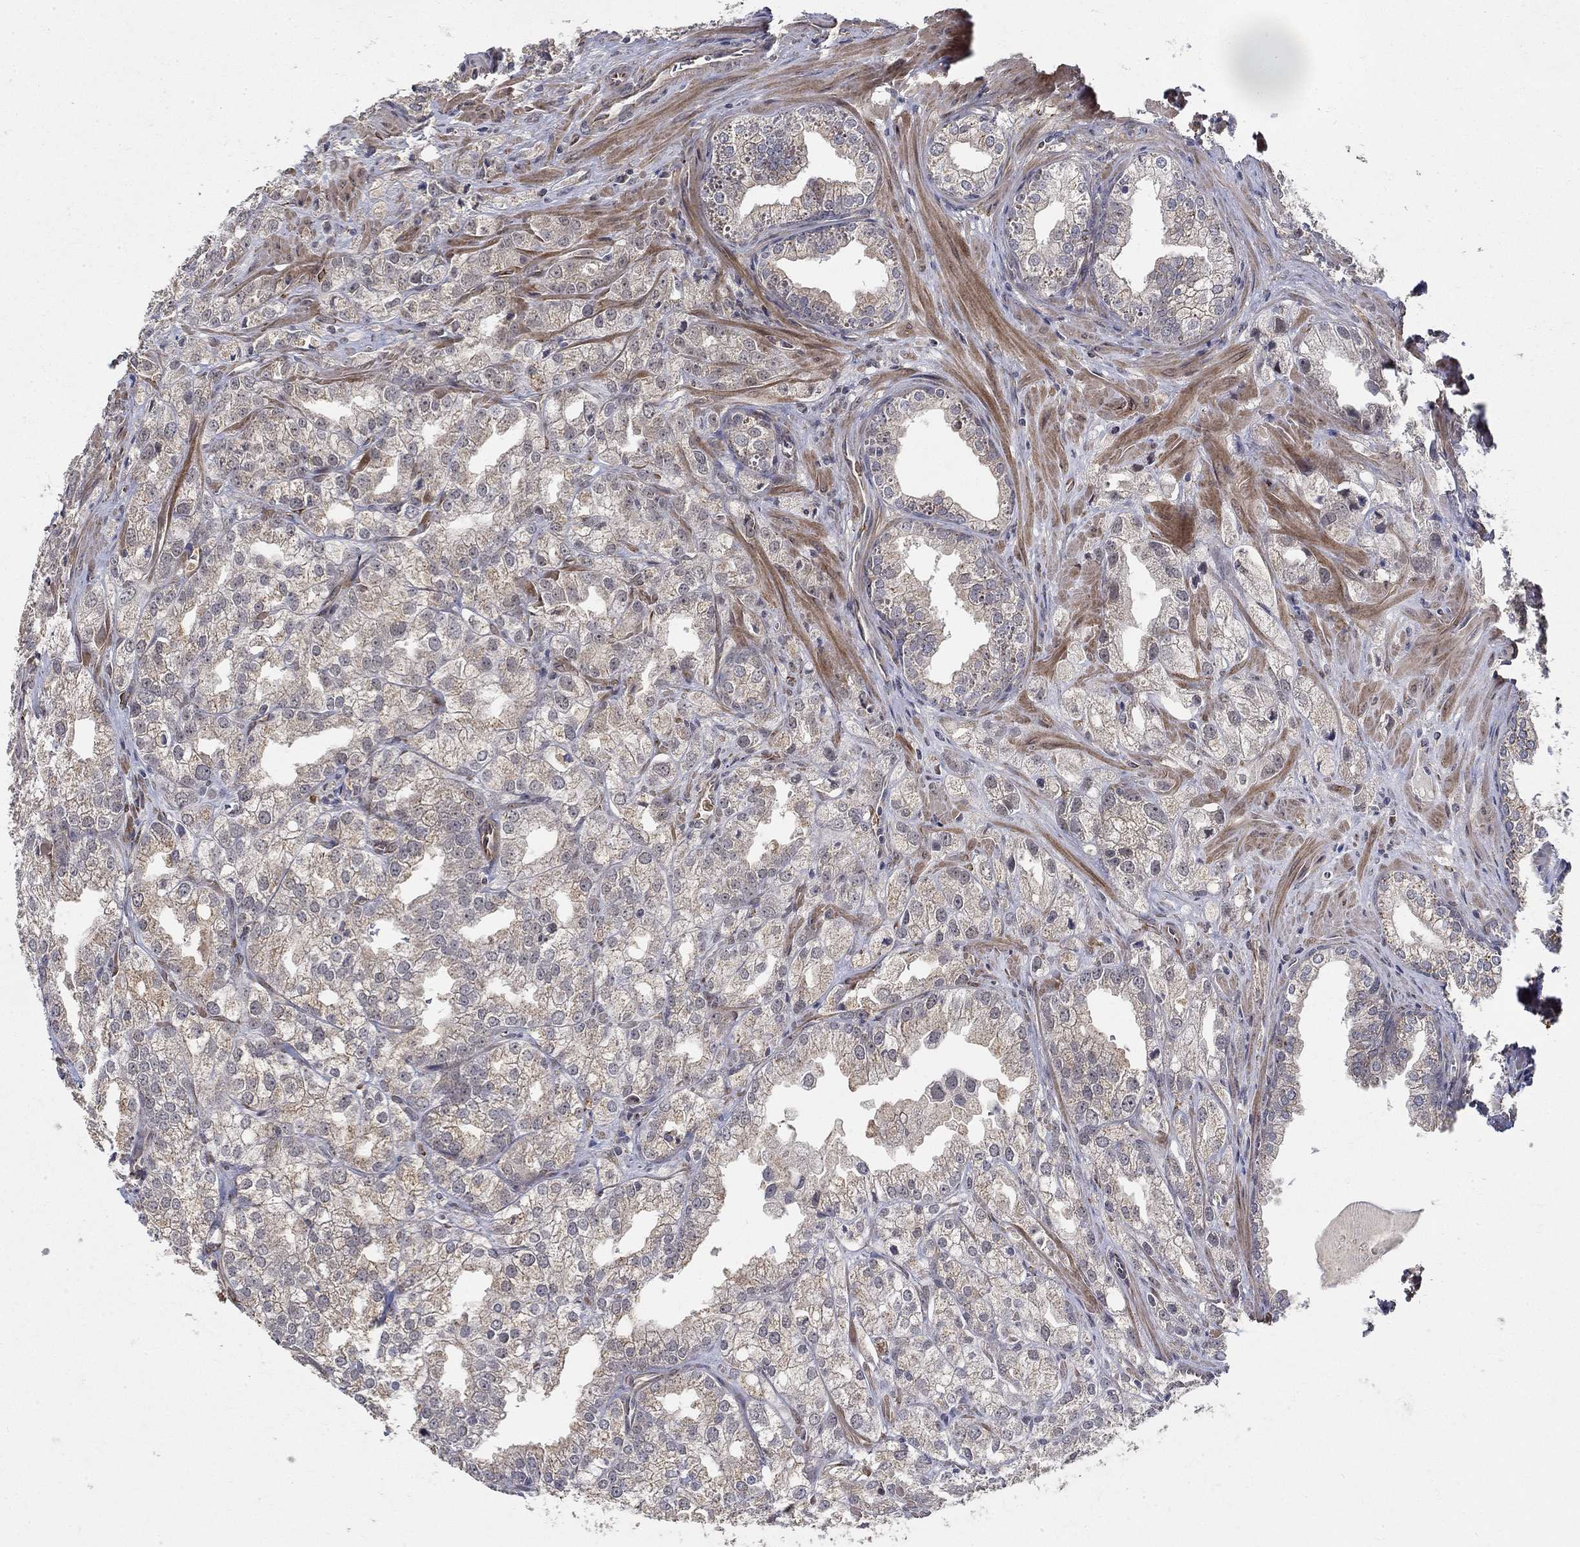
{"staining": {"intensity": "weak", "quantity": "<25%", "location": "cytoplasmic/membranous"}, "tissue": "prostate cancer", "cell_type": "Tumor cells", "image_type": "cancer", "snomed": [{"axis": "morphology", "description": "Adenocarcinoma, NOS"}, {"axis": "topography", "description": "Prostate"}], "caption": "Immunohistochemistry (IHC) histopathology image of neoplastic tissue: human prostate cancer (adenocarcinoma) stained with DAB exhibits no significant protein positivity in tumor cells.", "gene": "ZNF594", "patient": {"sex": "male", "age": 70}}